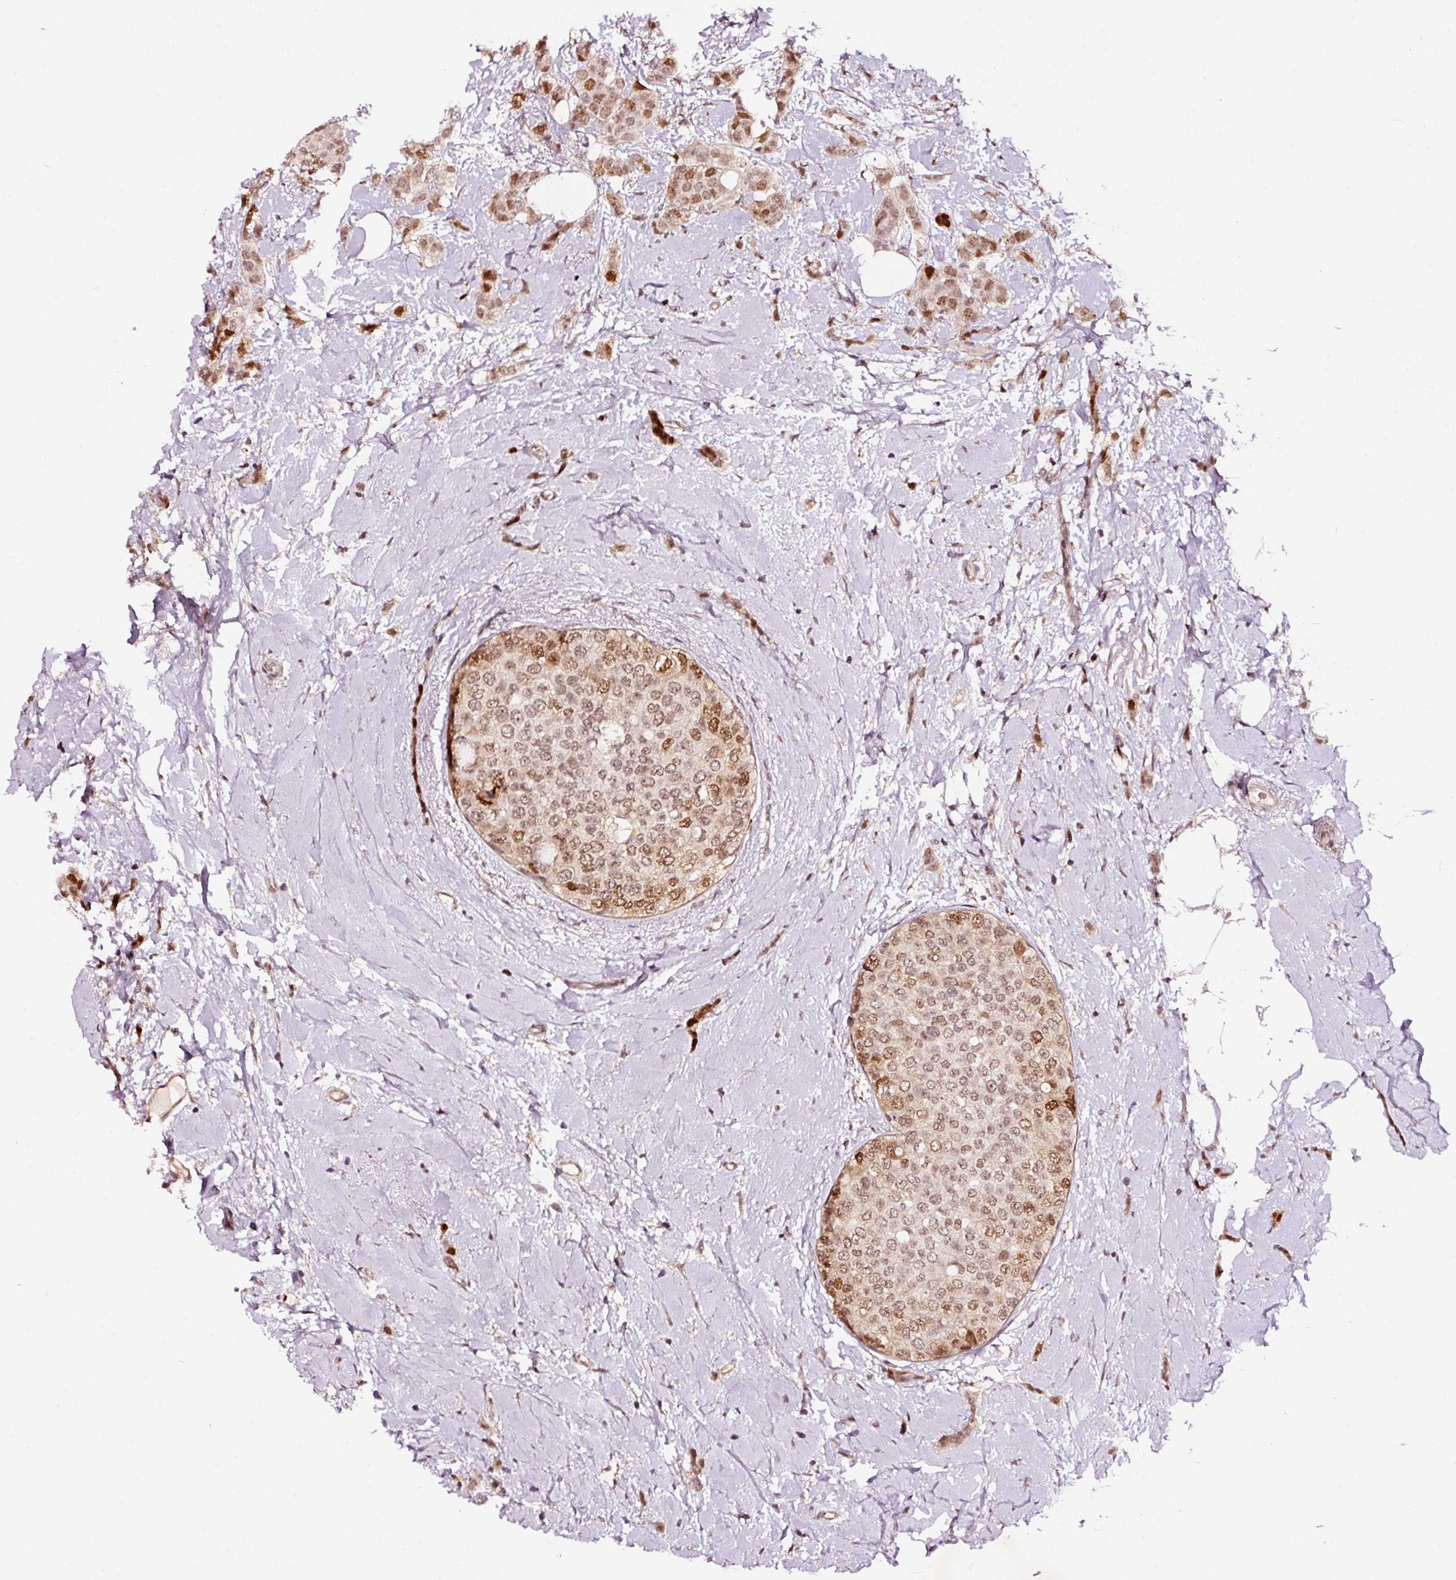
{"staining": {"intensity": "moderate", "quantity": ">75%", "location": "nuclear"}, "tissue": "breast cancer", "cell_type": "Tumor cells", "image_type": "cancer", "snomed": [{"axis": "morphology", "description": "Duct carcinoma"}, {"axis": "topography", "description": "Breast"}], "caption": "Breast cancer (intraductal carcinoma) was stained to show a protein in brown. There is medium levels of moderate nuclear expression in approximately >75% of tumor cells.", "gene": "RFC4", "patient": {"sex": "female", "age": 72}}